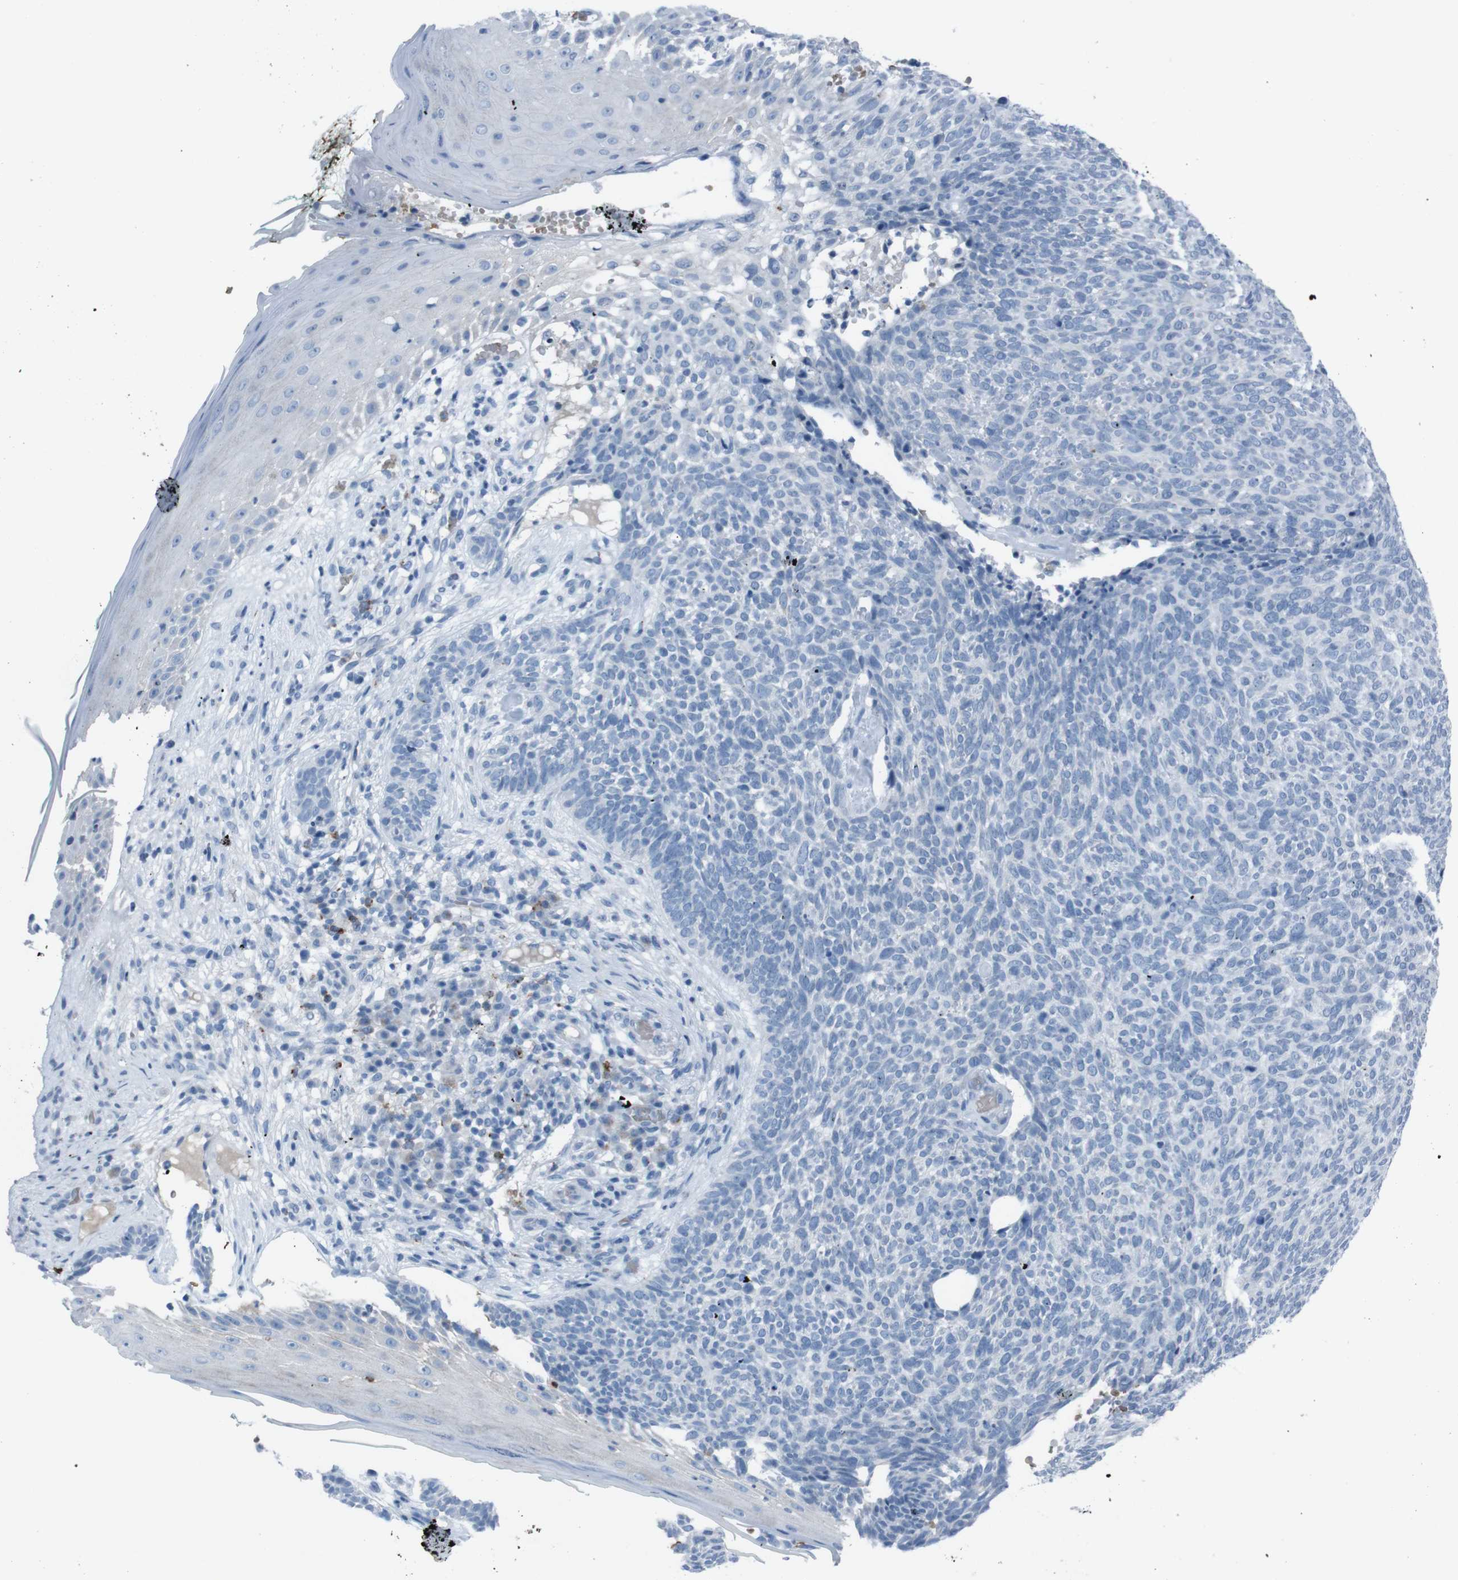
{"staining": {"intensity": "negative", "quantity": "none", "location": "none"}, "tissue": "skin cancer", "cell_type": "Tumor cells", "image_type": "cancer", "snomed": [{"axis": "morphology", "description": "Basal cell carcinoma"}, {"axis": "topography", "description": "Skin"}], "caption": "High power microscopy micrograph of an immunohistochemistry micrograph of skin cancer (basal cell carcinoma), revealing no significant staining in tumor cells.", "gene": "ST6GAL1", "patient": {"sex": "female", "age": 84}}